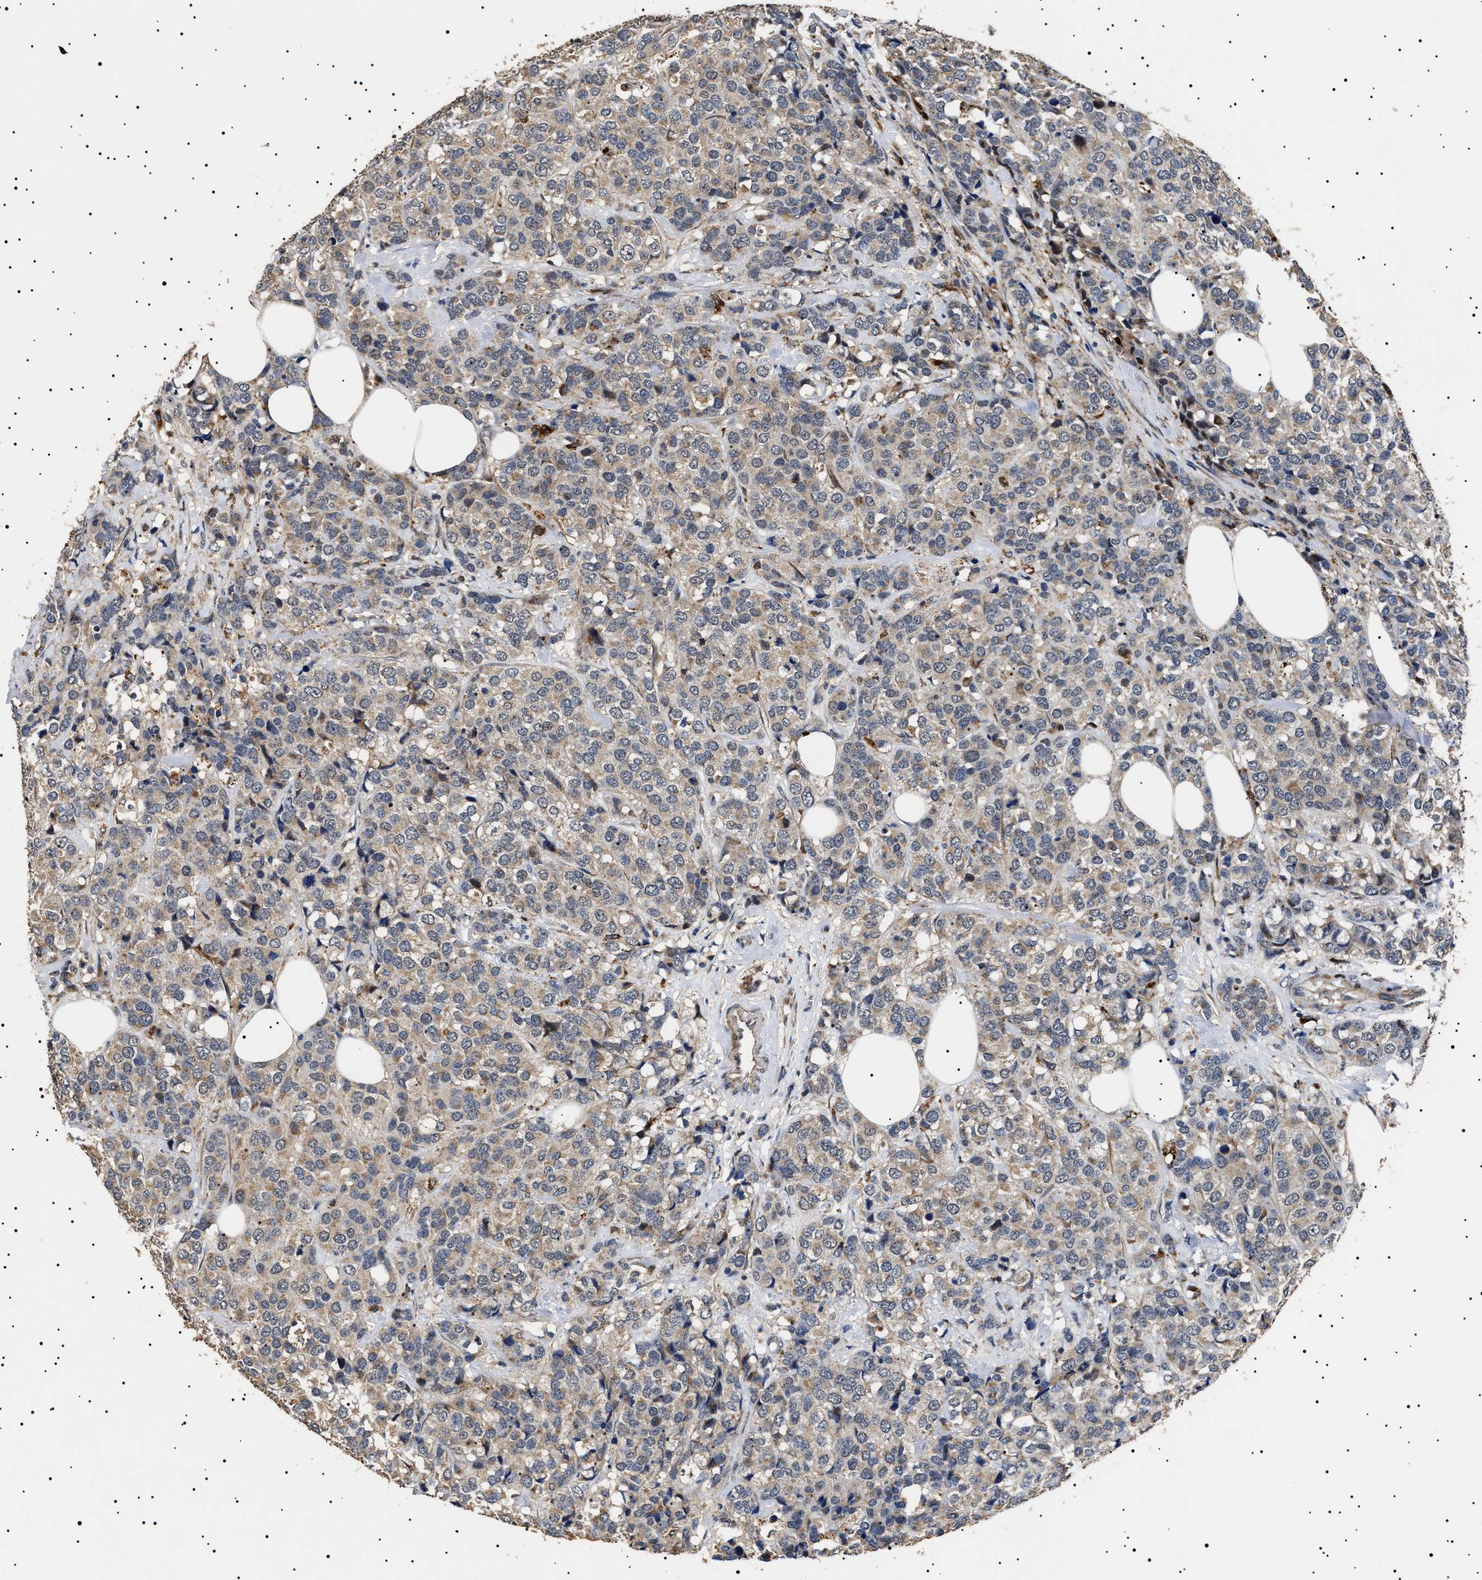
{"staining": {"intensity": "weak", "quantity": ">75%", "location": "cytoplasmic/membranous"}, "tissue": "breast cancer", "cell_type": "Tumor cells", "image_type": "cancer", "snomed": [{"axis": "morphology", "description": "Lobular carcinoma"}, {"axis": "topography", "description": "Breast"}], "caption": "This histopathology image shows lobular carcinoma (breast) stained with IHC to label a protein in brown. The cytoplasmic/membranous of tumor cells show weak positivity for the protein. Nuclei are counter-stained blue.", "gene": "RAB34", "patient": {"sex": "female", "age": 59}}